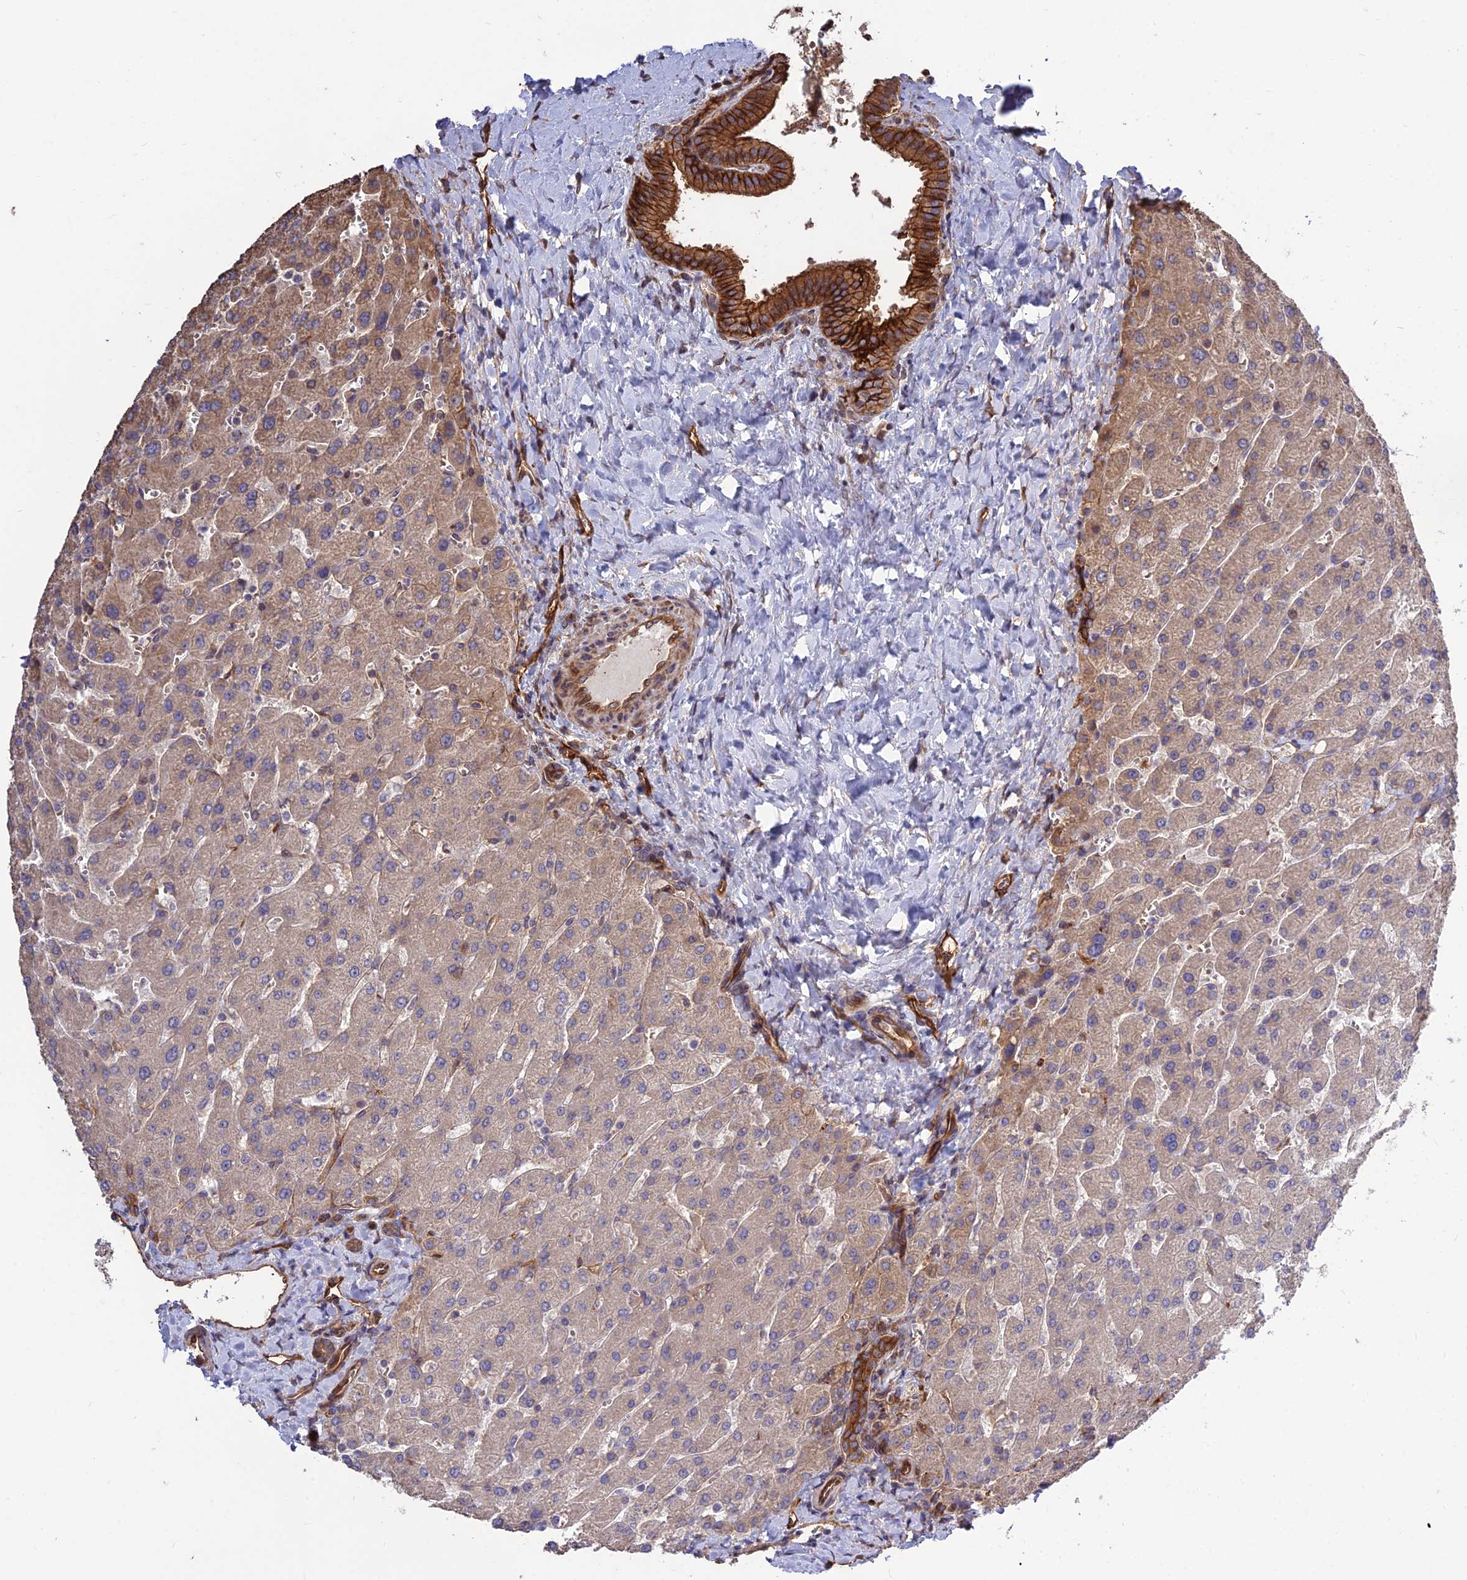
{"staining": {"intensity": "strong", "quantity": ">75%", "location": "cytoplasmic/membranous"}, "tissue": "liver", "cell_type": "Cholangiocytes", "image_type": "normal", "snomed": [{"axis": "morphology", "description": "Normal tissue, NOS"}, {"axis": "topography", "description": "Liver"}], "caption": "Liver stained with DAB immunohistochemistry displays high levels of strong cytoplasmic/membranous expression in approximately >75% of cholangiocytes.", "gene": "CRTAP", "patient": {"sex": "male", "age": 55}}